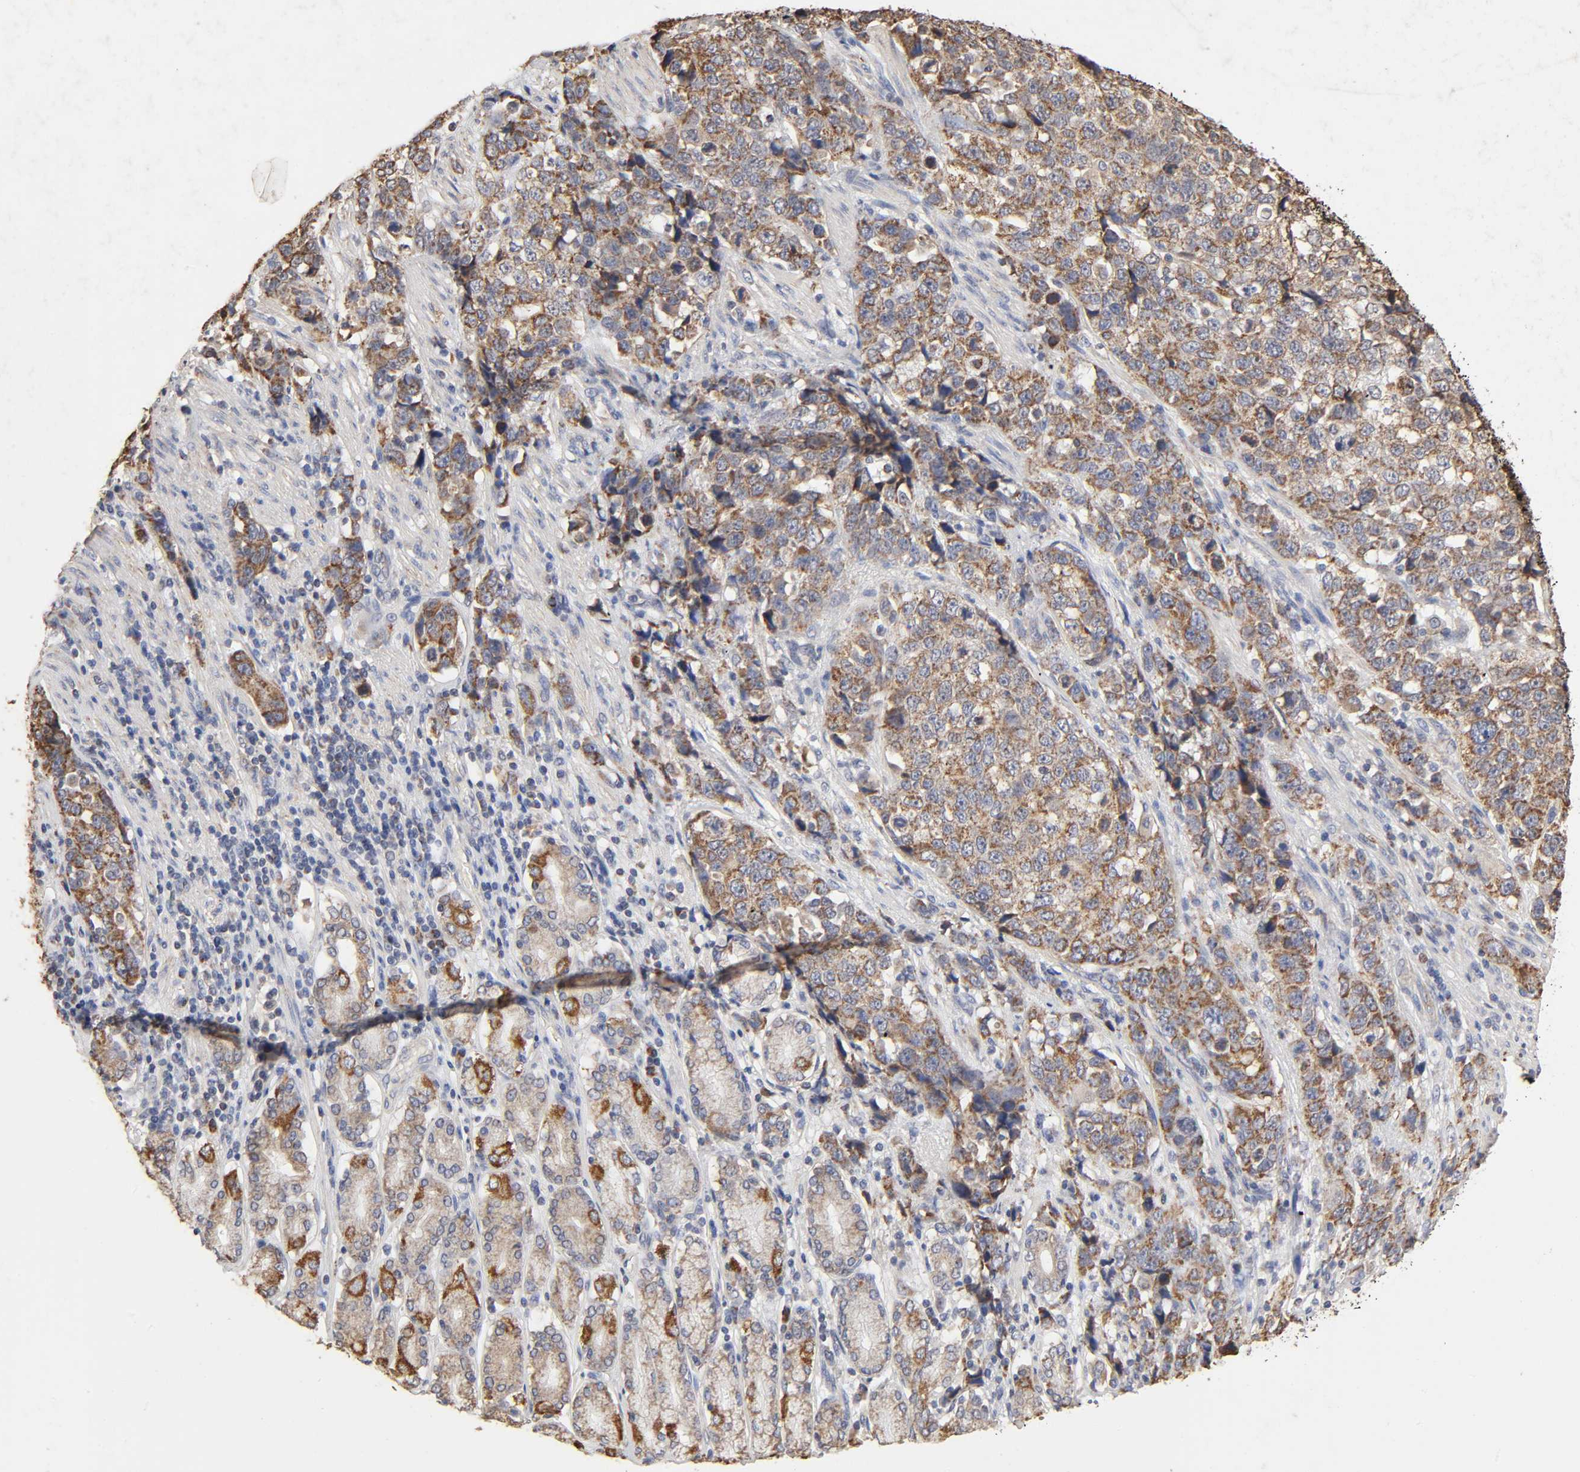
{"staining": {"intensity": "moderate", "quantity": ">75%", "location": "cytoplasmic/membranous"}, "tissue": "stomach cancer", "cell_type": "Tumor cells", "image_type": "cancer", "snomed": [{"axis": "morphology", "description": "Normal tissue, NOS"}, {"axis": "morphology", "description": "Adenocarcinoma, NOS"}, {"axis": "topography", "description": "Stomach"}], "caption": "Immunohistochemistry (IHC) (DAB (3,3'-diaminobenzidine)) staining of stomach cancer exhibits moderate cytoplasmic/membranous protein expression in about >75% of tumor cells.", "gene": "CYCS", "patient": {"sex": "male", "age": 48}}